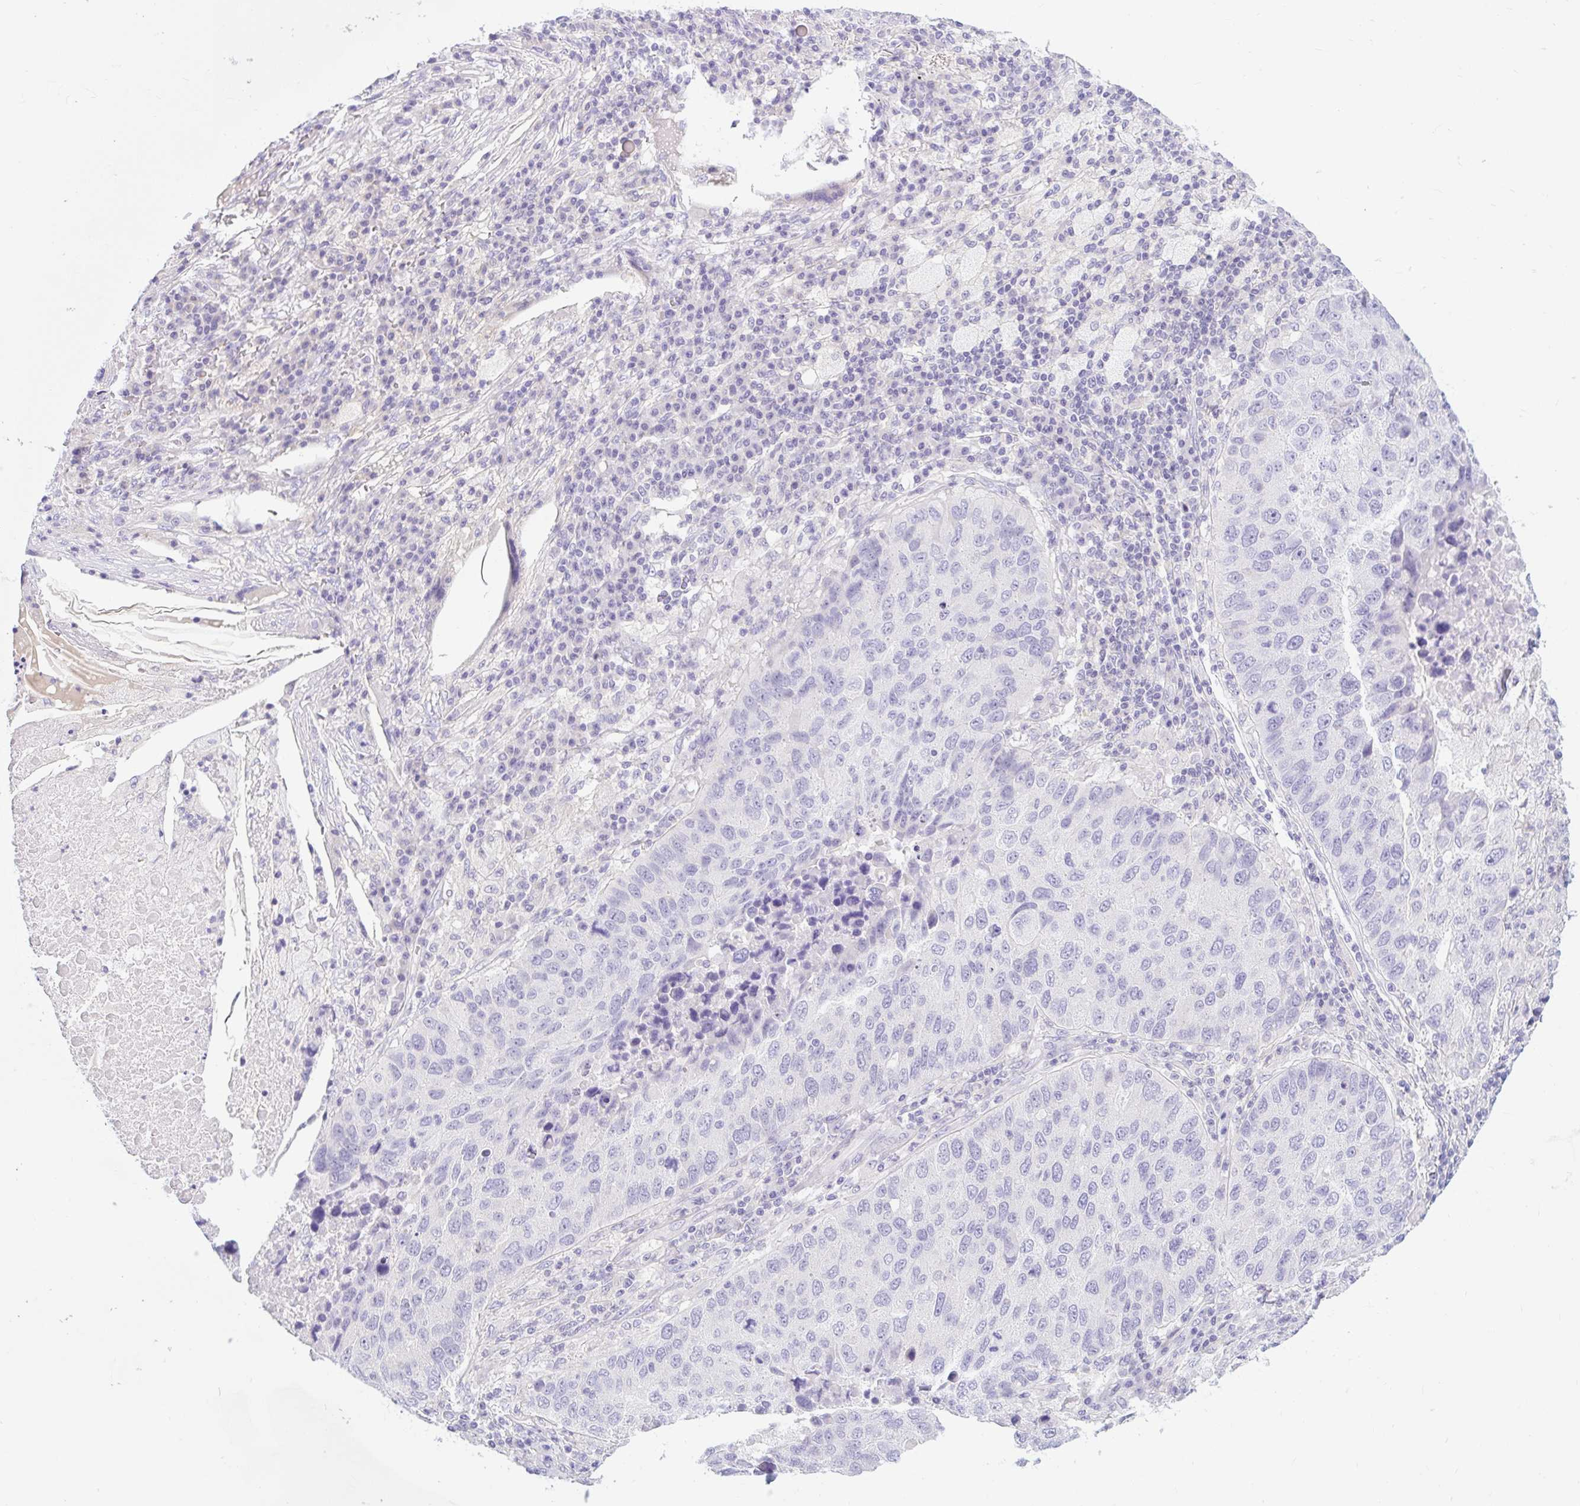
{"staining": {"intensity": "negative", "quantity": "none", "location": "none"}, "tissue": "lung cancer", "cell_type": "Tumor cells", "image_type": "cancer", "snomed": [{"axis": "morphology", "description": "Squamous cell carcinoma, NOS"}, {"axis": "topography", "description": "Lung"}], "caption": "This micrograph is of lung cancer (squamous cell carcinoma) stained with immunohistochemistry (IHC) to label a protein in brown with the nuclei are counter-stained blue. There is no staining in tumor cells. The staining was performed using DAB to visualize the protein expression in brown, while the nuclei were stained in blue with hematoxylin (Magnification: 20x).", "gene": "SLC28A1", "patient": {"sex": "male", "age": 73}}